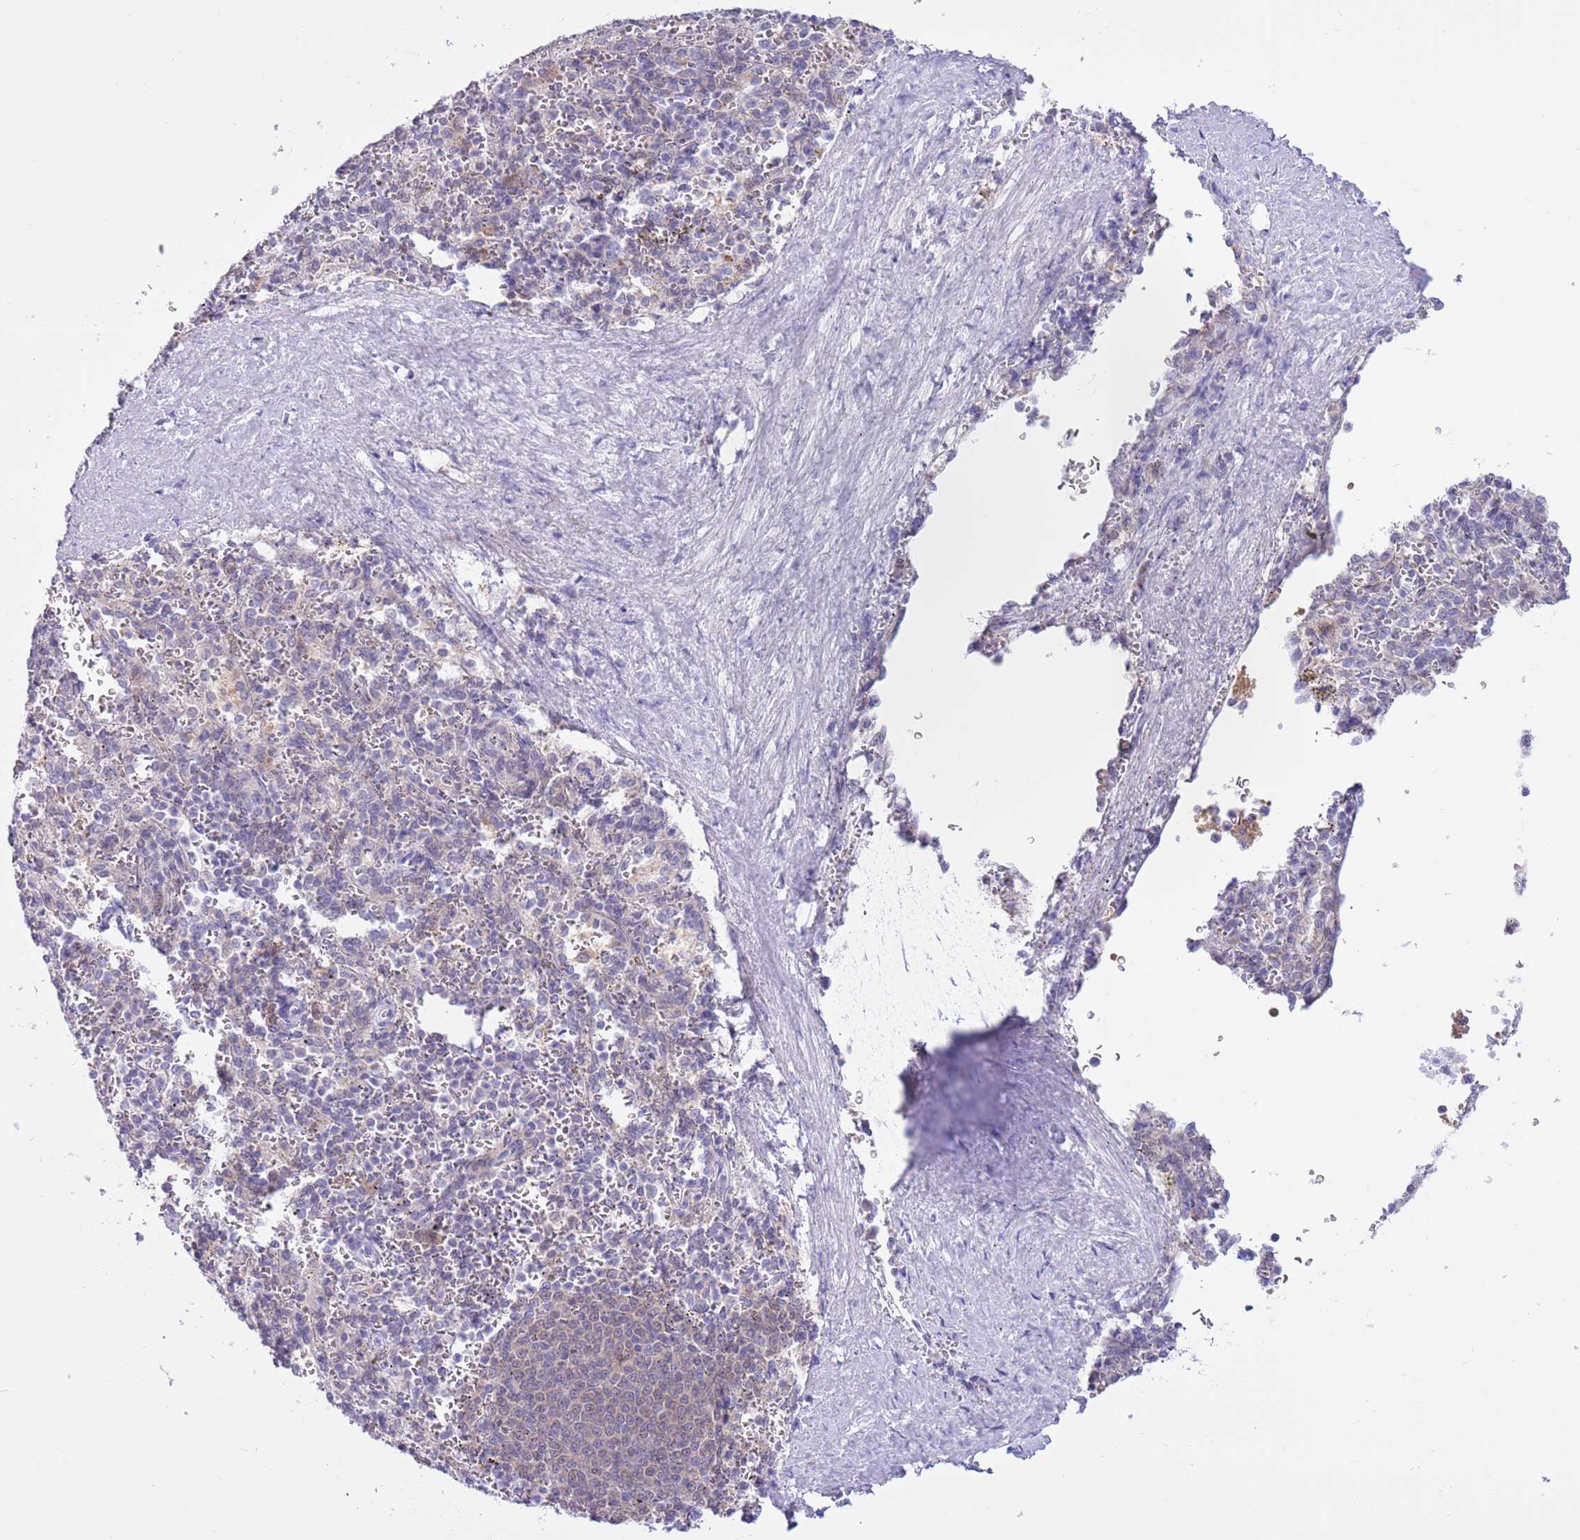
{"staining": {"intensity": "negative", "quantity": "none", "location": "none"}, "tissue": "spleen", "cell_type": "Cells in red pulp", "image_type": "normal", "snomed": [{"axis": "morphology", "description": "Normal tissue, NOS"}, {"axis": "topography", "description": "Spleen"}], "caption": "This image is of unremarkable spleen stained with immunohistochemistry (IHC) to label a protein in brown with the nuclei are counter-stained blue. There is no staining in cells in red pulp.", "gene": "DDI2", "patient": {"sex": "female", "age": 21}}